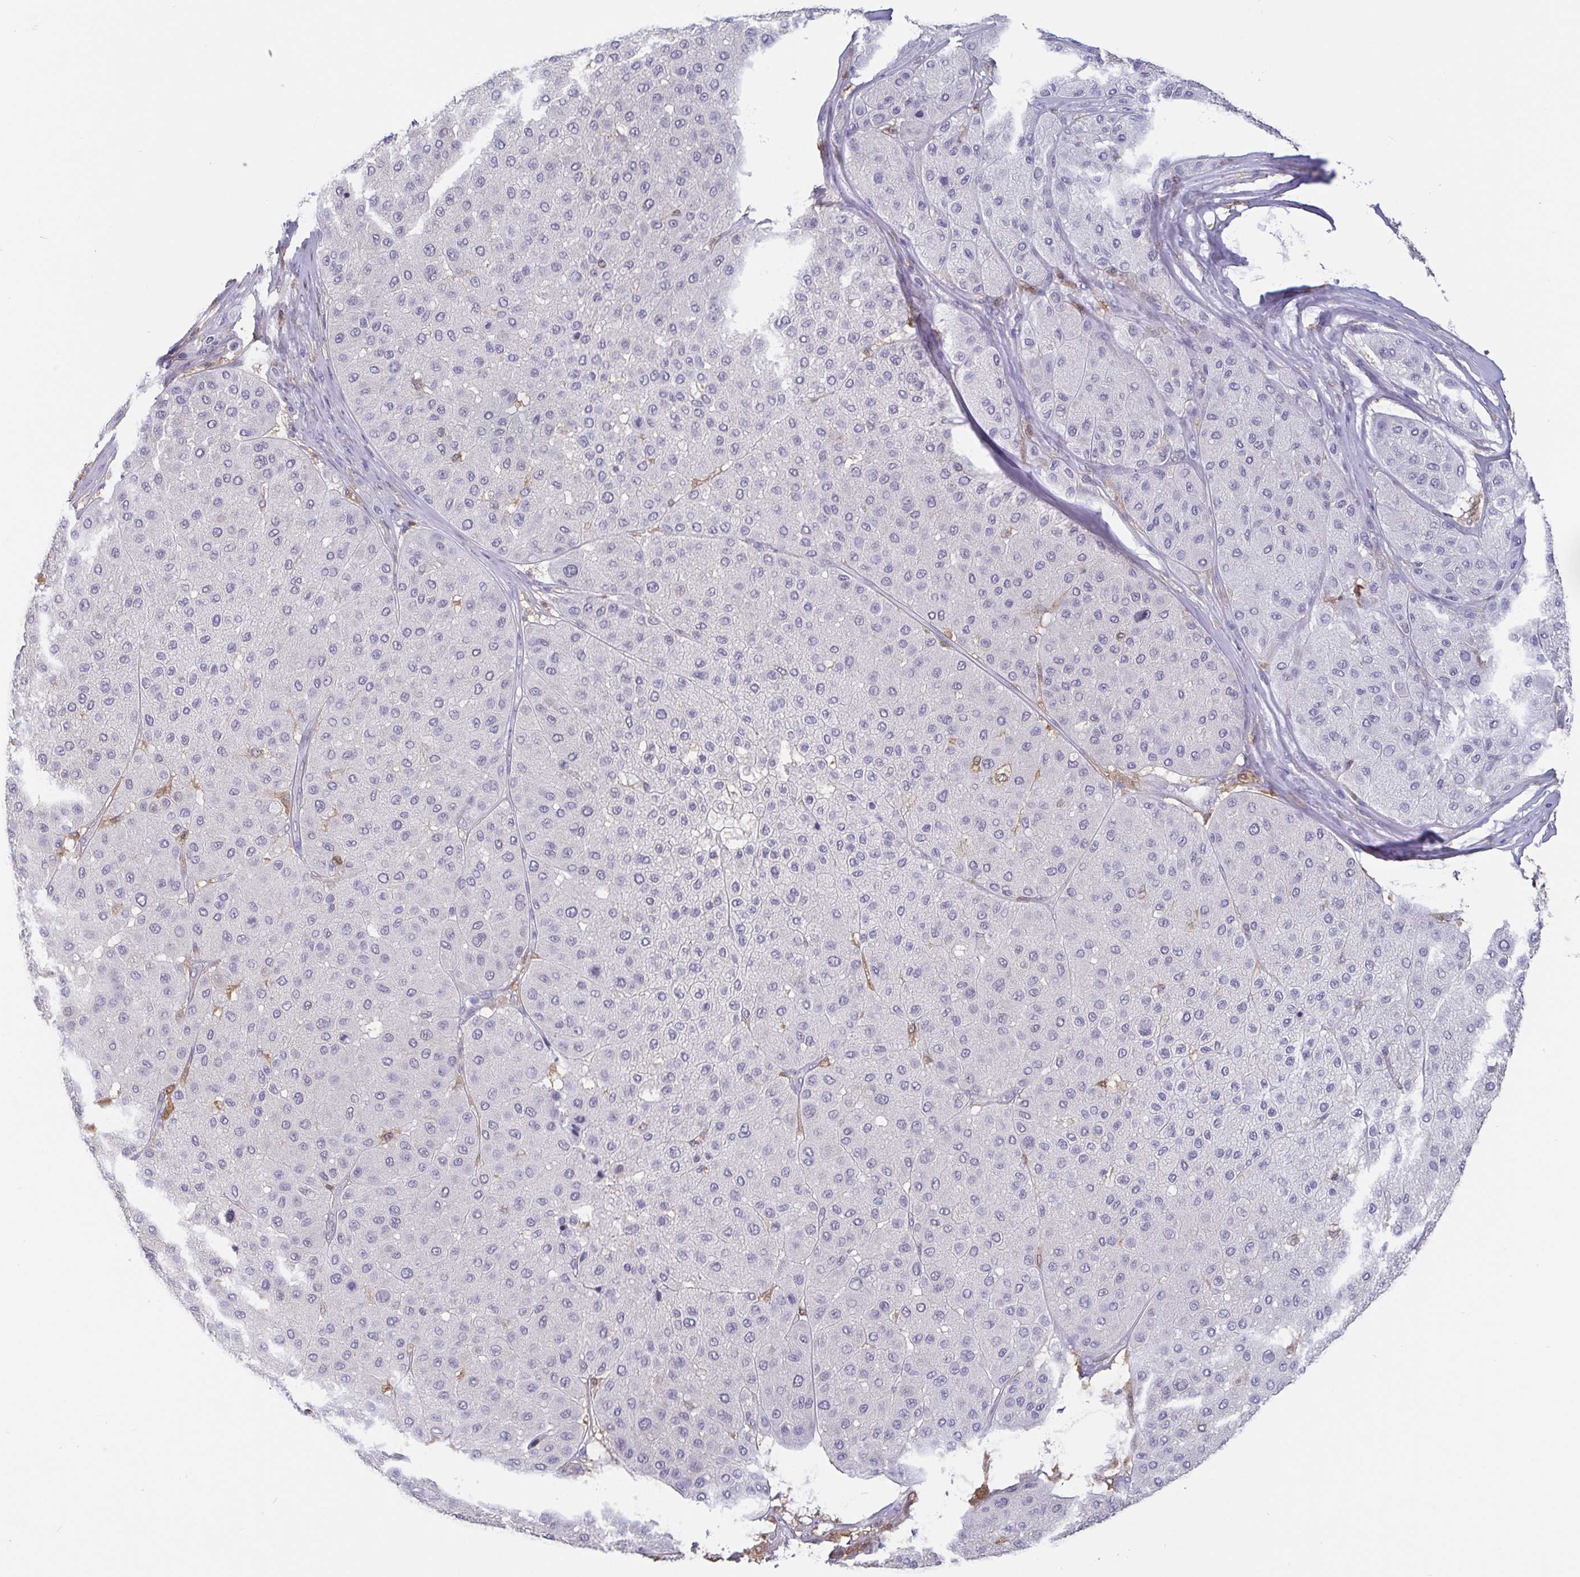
{"staining": {"intensity": "negative", "quantity": "none", "location": "none"}, "tissue": "melanoma", "cell_type": "Tumor cells", "image_type": "cancer", "snomed": [{"axis": "morphology", "description": "Malignant melanoma, Metastatic site"}, {"axis": "topography", "description": "Smooth muscle"}], "caption": "DAB (3,3'-diaminobenzidine) immunohistochemical staining of melanoma displays no significant expression in tumor cells. (Stains: DAB (3,3'-diaminobenzidine) IHC with hematoxylin counter stain, Microscopy: brightfield microscopy at high magnification).", "gene": "IDH1", "patient": {"sex": "male", "age": 41}}